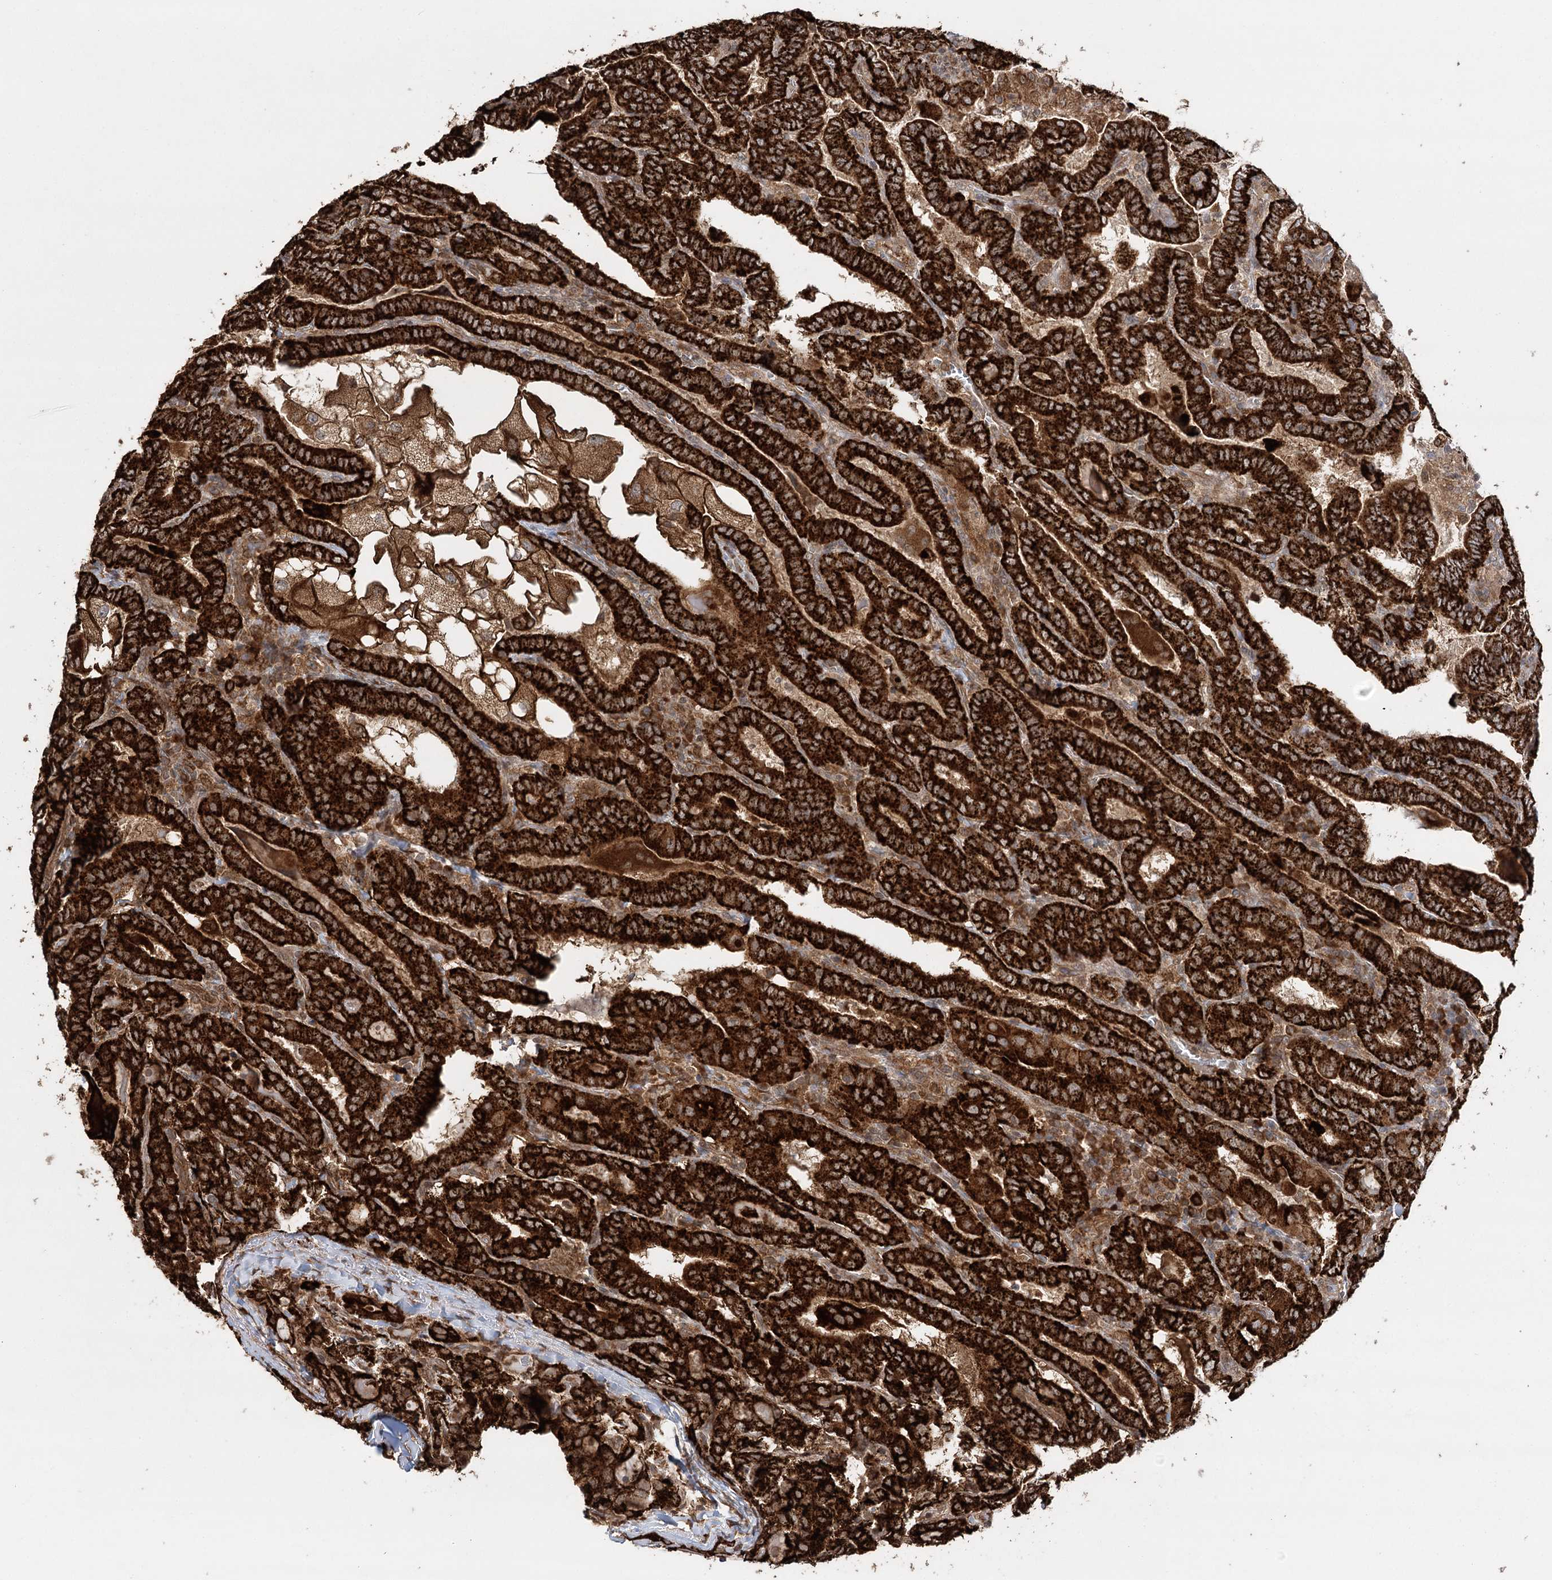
{"staining": {"intensity": "strong", "quantity": ">75%", "location": "cytoplasmic/membranous"}, "tissue": "thyroid cancer", "cell_type": "Tumor cells", "image_type": "cancer", "snomed": [{"axis": "morphology", "description": "Papillary adenocarcinoma, NOS"}, {"axis": "topography", "description": "Thyroid gland"}], "caption": "Human papillary adenocarcinoma (thyroid) stained with a protein marker shows strong staining in tumor cells.", "gene": "DNAJB14", "patient": {"sex": "female", "age": 72}}